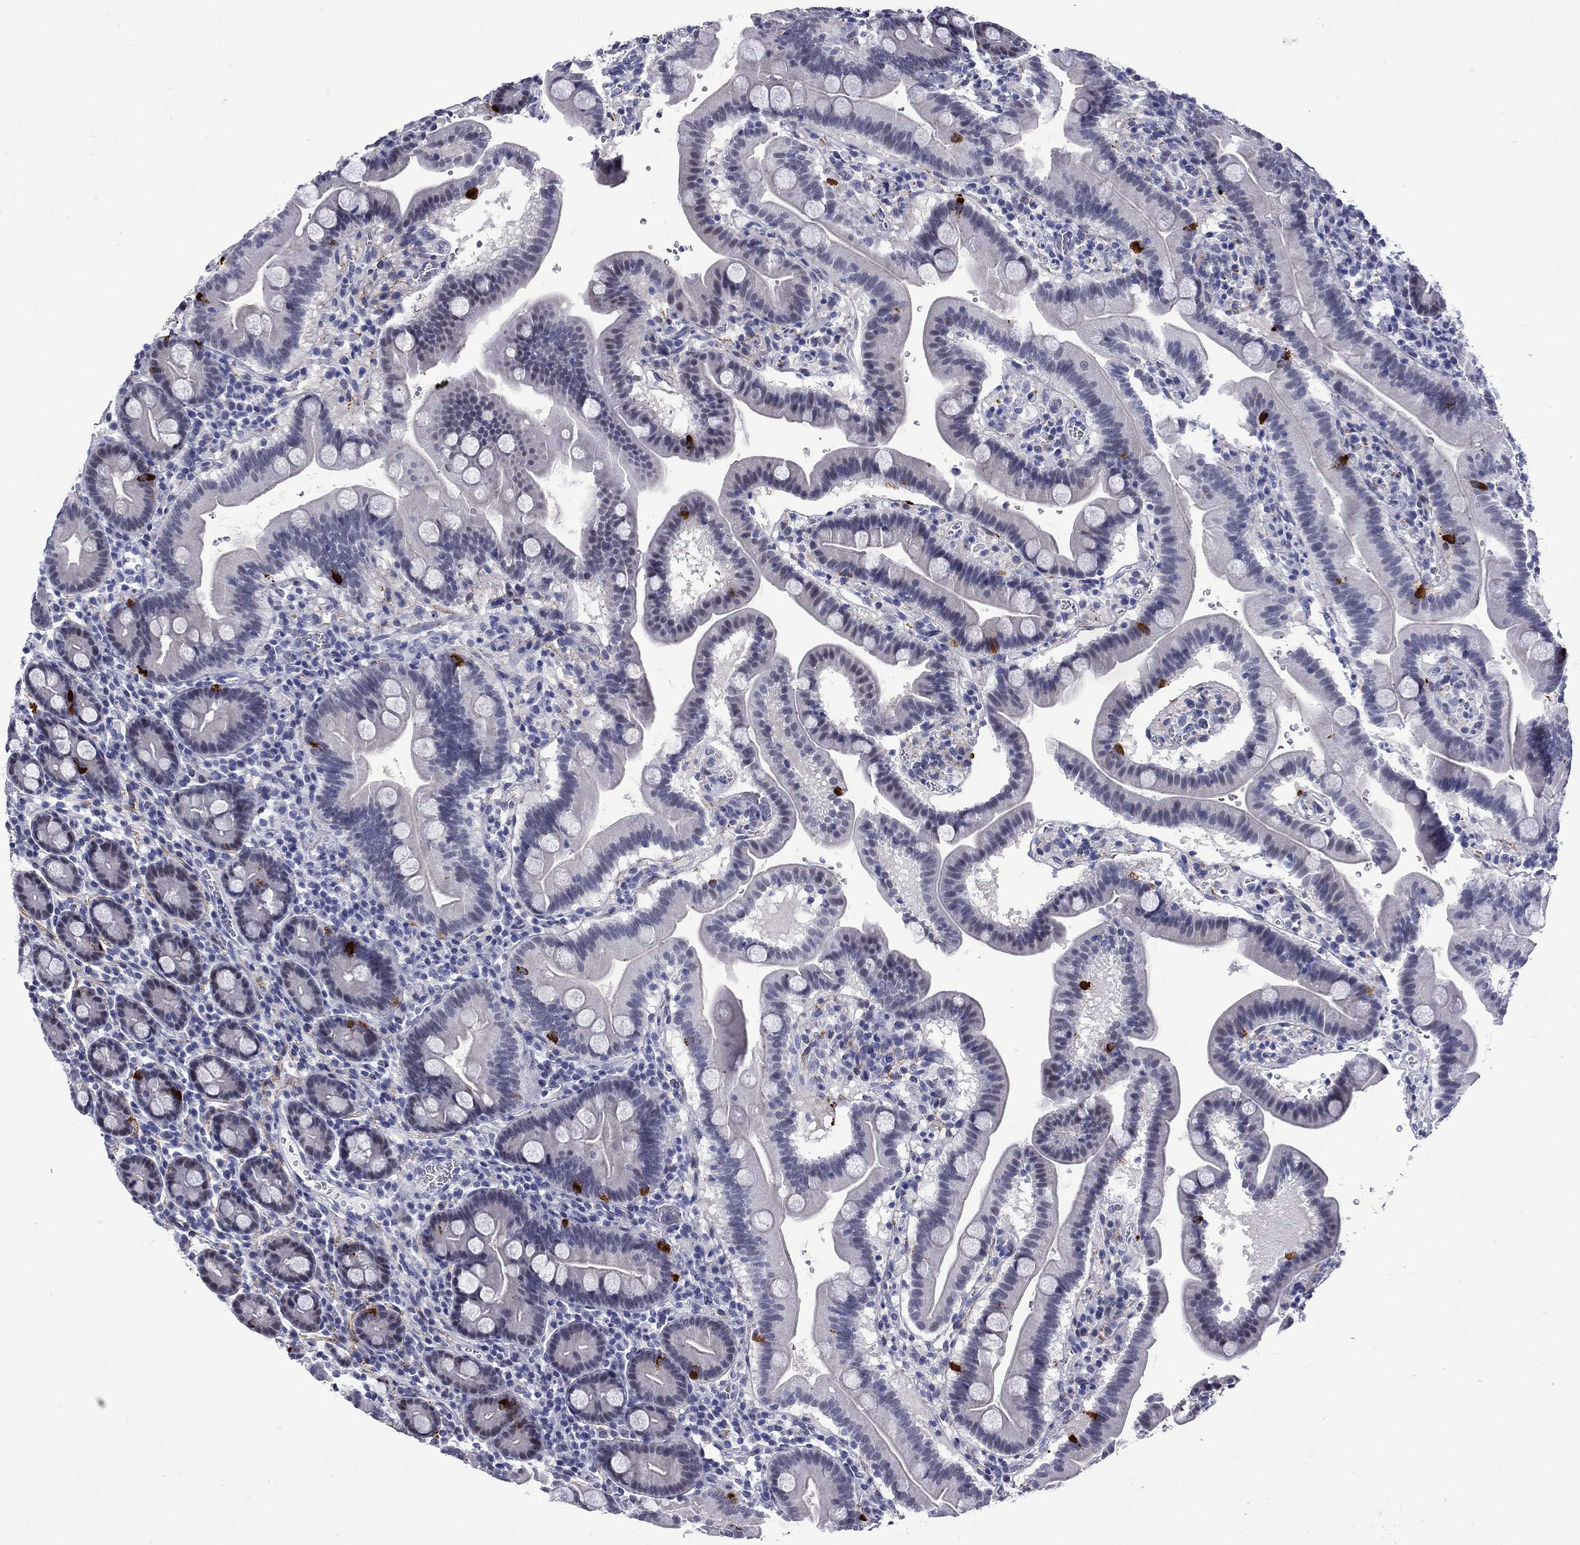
{"staining": {"intensity": "strong", "quantity": "<25%", "location": "cytoplasmic/membranous"}, "tissue": "duodenum", "cell_type": "Glandular cells", "image_type": "normal", "snomed": [{"axis": "morphology", "description": "Normal tissue, NOS"}, {"axis": "topography", "description": "Duodenum"}], "caption": "Immunohistochemical staining of unremarkable human duodenum reveals <25% levels of strong cytoplasmic/membranous protein staining in about <25% of glandular cells. The protein of interest is shown in brown color, while the nuclei are stained blue.", "gene": "MGARP", "patient": {"sex": "male", "age": 59}}